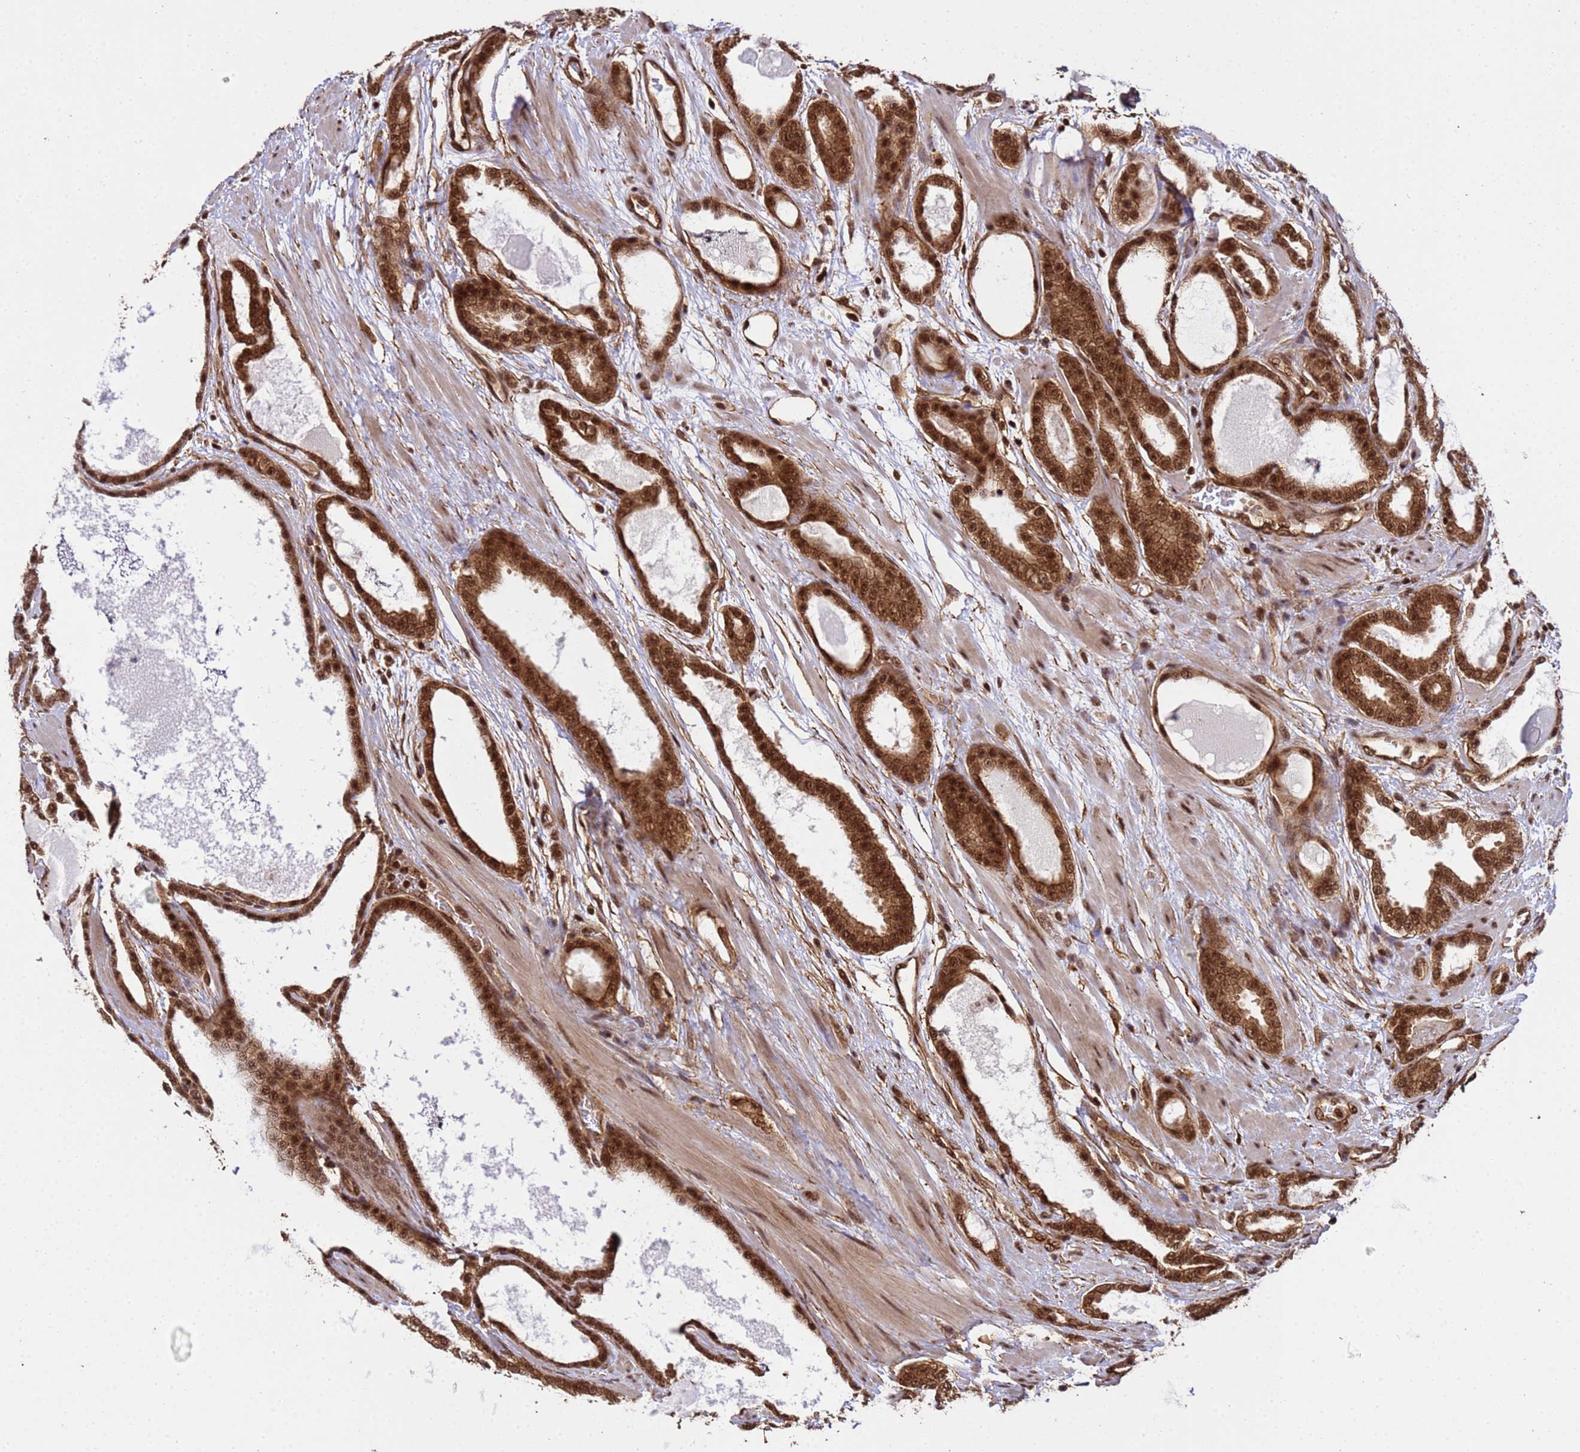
{"staining": {"intensity": "strong", "quantity": ">75%", "location": "cytoplasmic/membranous,nuclear"}, "tissue": "prostate cancer", "cell_type": "Tumor cells", "image_type": "cancer", "snomed": [{"axis": "morphology", "description": "Adenocarcinoma, High grade"}, {"axis": "topography", "description": "Prostate"}], "caption": "Immunohistochemistry histopathology image of neoplastic tissue: prostate high-grade adenocarcinoma stained using immunohistochemistry displays high levels of strong protein expression localized specifically in the cytoplasmic/membranous and nuclear of tumor cells, appearing as a cytoplasmic/membranous and nuclear brown color.", "gene": "SYF2", "patient": {"sex": "male", "age": 60}}